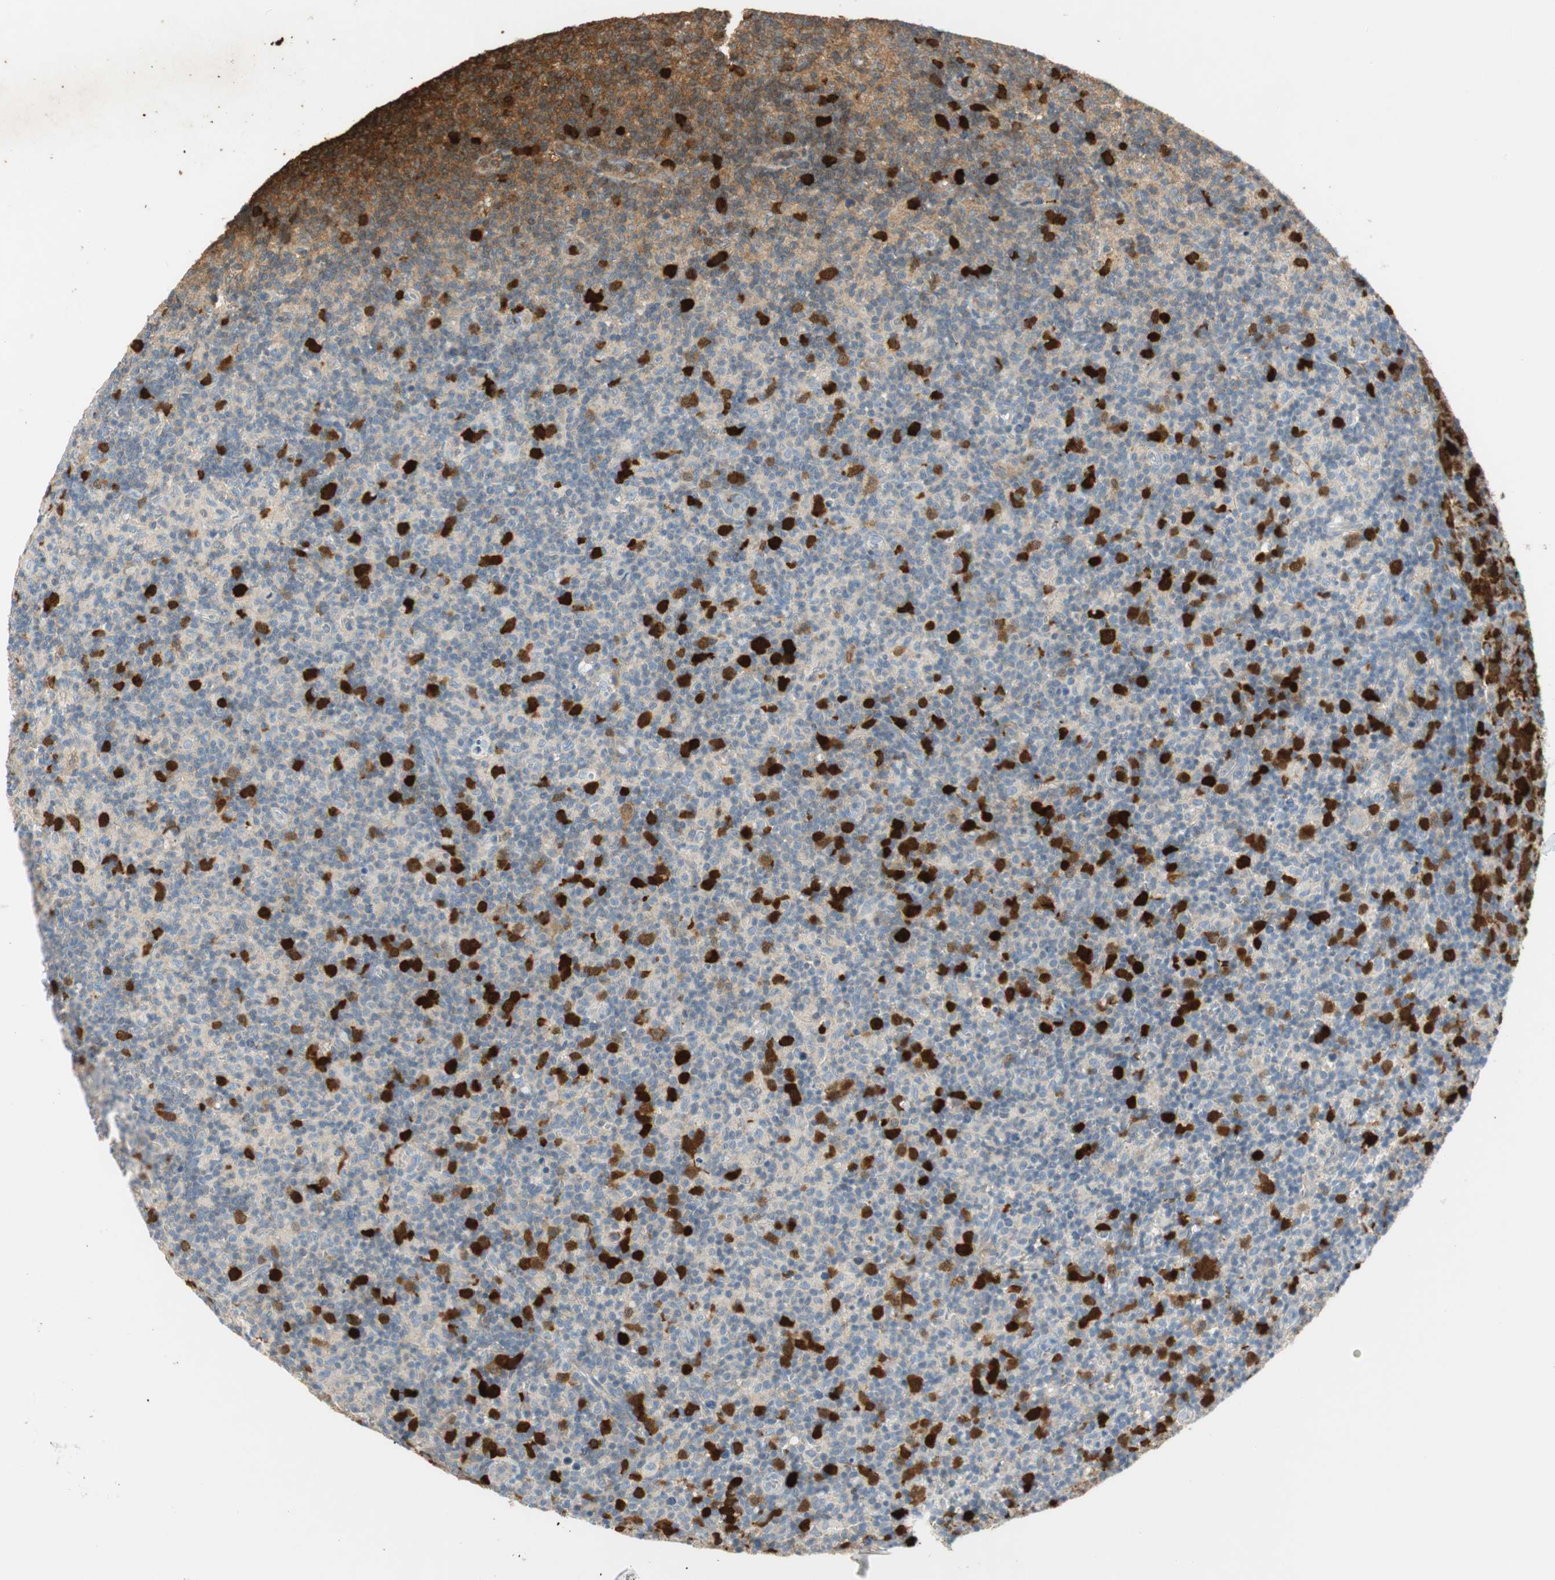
{"staining": {"intensity": "strong", "quantity": "25%-75%", "location": "cytoplasmic/membranous,nuclear"}, "tissue": "lymph node", "cell_type": "Germinal center cells", "image_type": "normal", "snomed": [{"axis": "morphology", "description": "Normal tissue, NOS"}, {"axis": "morphology", "description": "Inflammation, NOS"}, {"axis": "topography", "description": "Lymph node"}], "caption": "IHC staining of normal lymph node, which demonstrates high levels of strong cytoplasmic/membranous,nuclear expression in approximately 25%-75% of germinal center cells indicating strong cytoplasmic/membranous,nuclear protein expression. The staining was performed using DAB (3,3'-diaminobenzidine) (brown) for protein detection and nuclei were counterstained in hematoxylin (blue).", "gene": "PTTG1", "patient": {"sex": "male", "age": 55}}